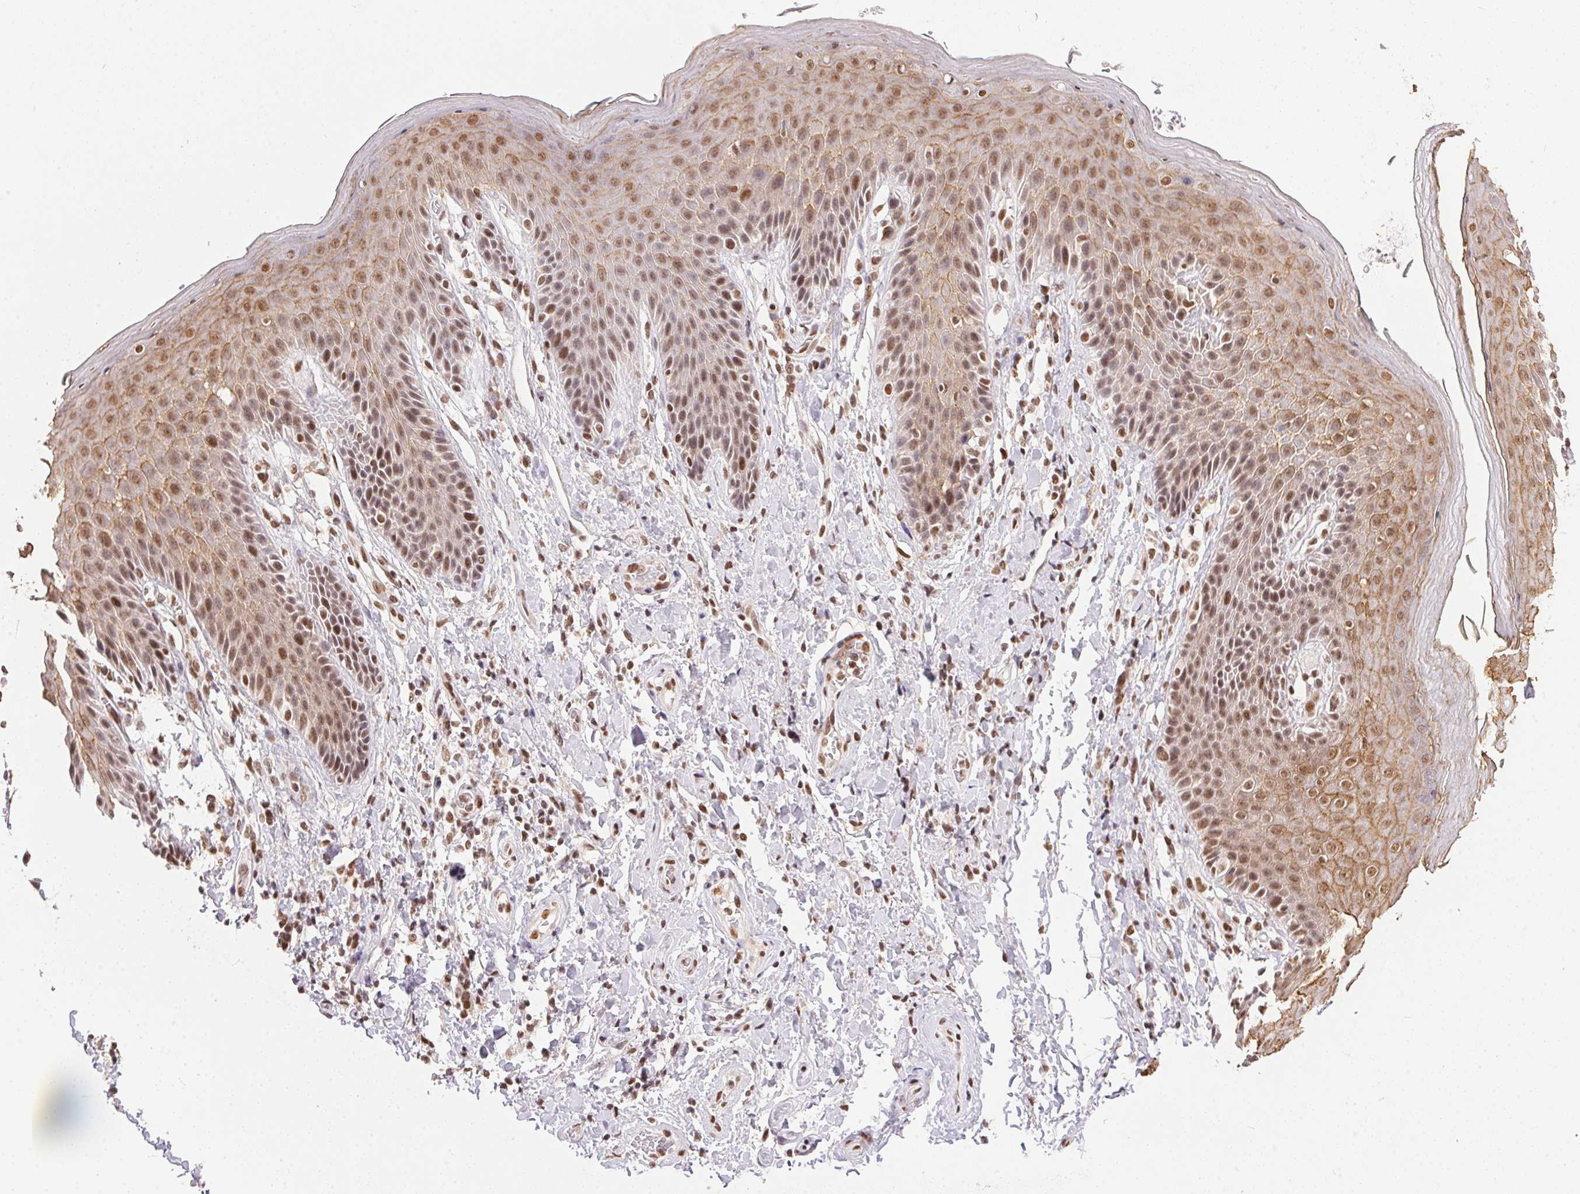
{"staining": {"intensity": "moderate", "quantity": ">75%", "location": "cytoplasmic/membranous,nuclear"}, "tissue": "skin", "cell_type": "Epidermal cells", "image_type": "normal", "snomed": [{"axis": "morphology", "description": "Normal tissue, NOS"}, {"axis": "topography", "description": "Anal"}, {"axis": "topography", "description": "Peripheral nerve tissue"}], "caption": "Moderate cytoplasmic/membranous,nuclear staining is identified in about >75% of epidermal cells in benign skin.", "gene": "NFE2L1", "patient": {"sex": "male", "age": 51}}